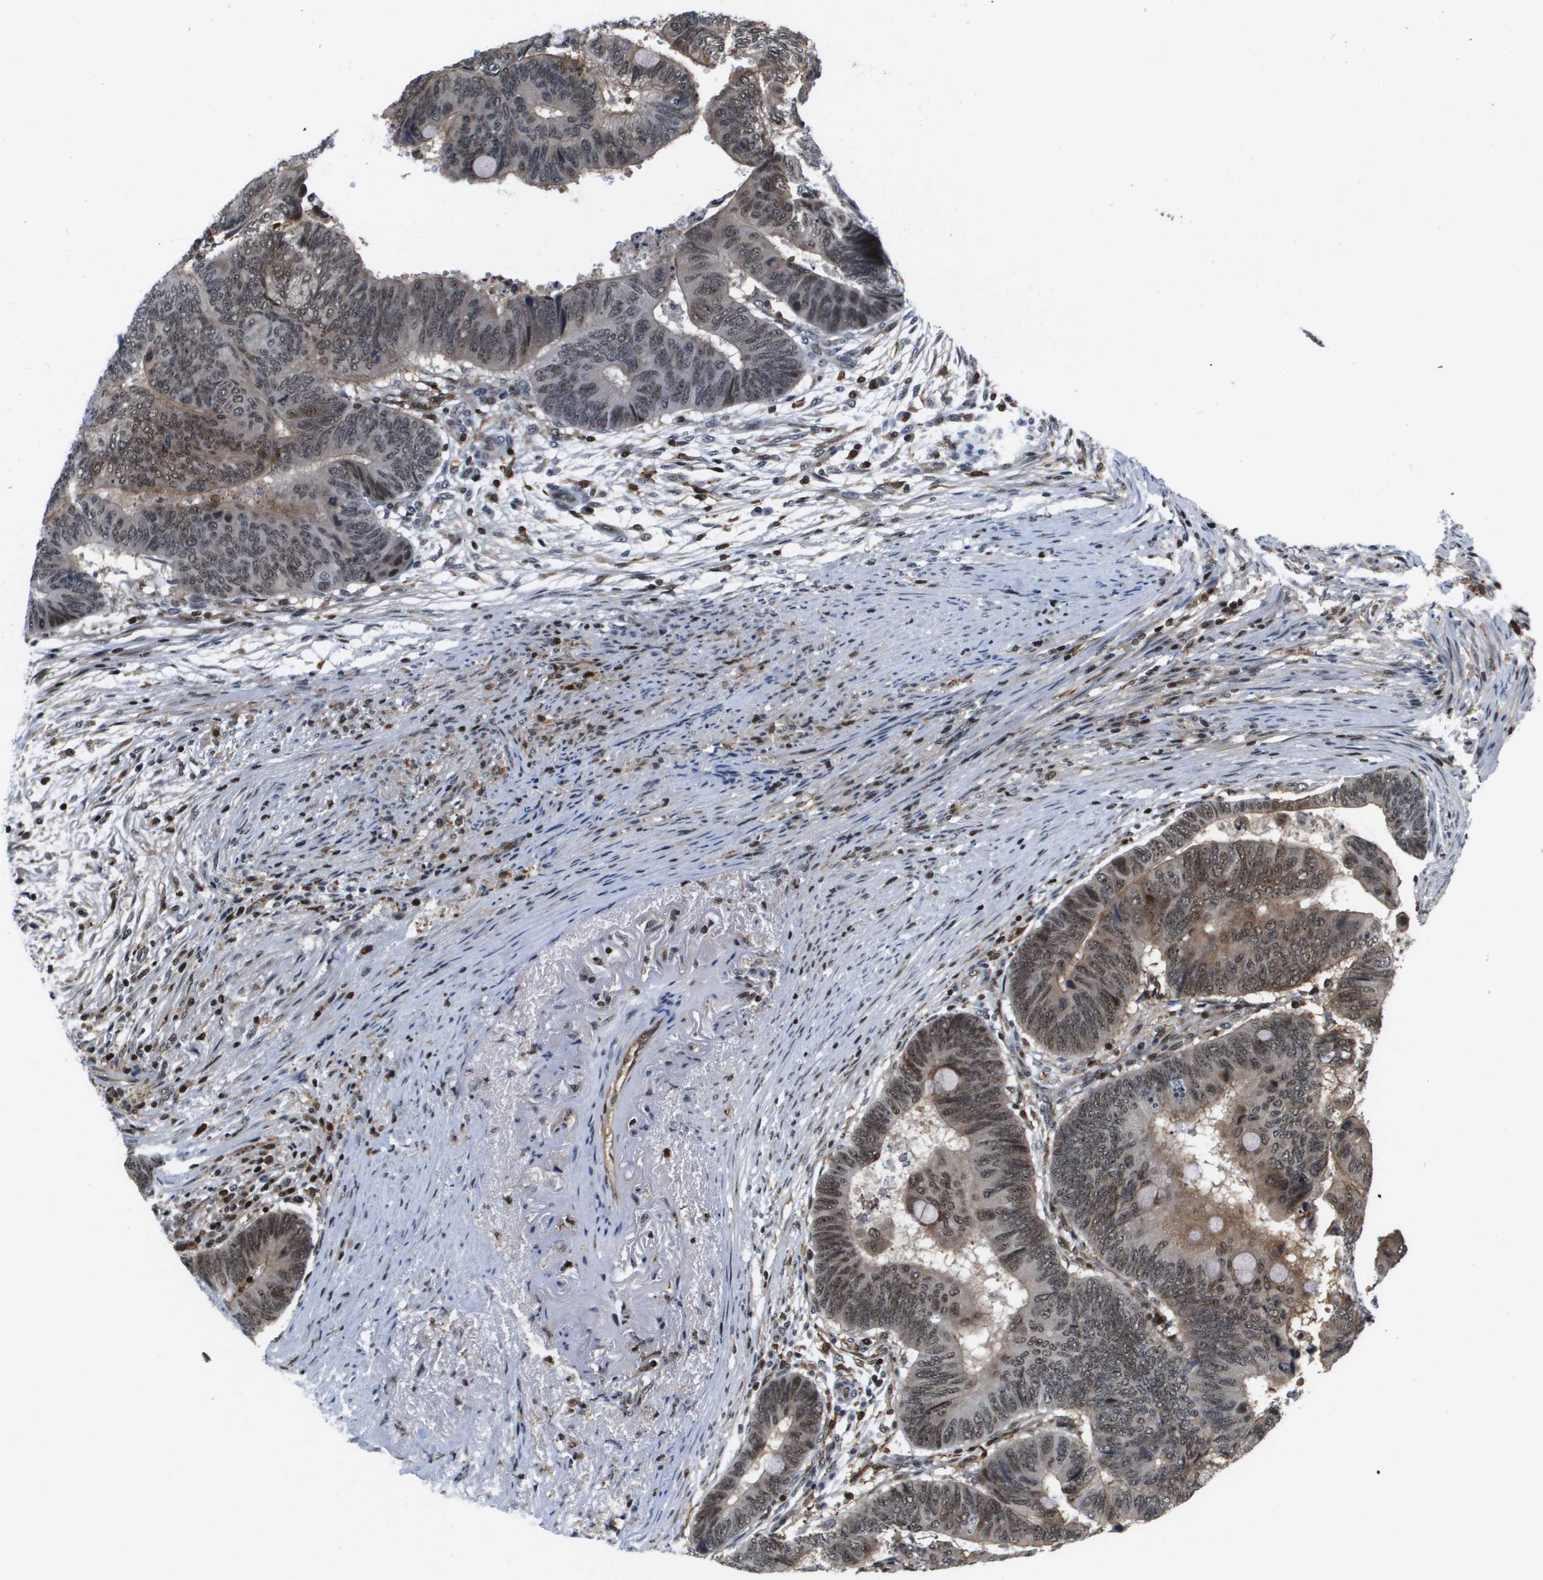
{"staining": {"intensity": "moderate", "quantity": "25%-75%", "location": "nuclear"}, "tissue": "colorectal cancer", "cell_type": "Tumor cells", "image_type": "cancer", "snomed": [{"axis": "morphology", "description": "Normal tissue, NOS"}, {"axis": "morphology", "description": "Adenocarcinoma, NOS"}, {"axis": "topography", "description": "Rectum"}, {"axis": "topography", "description": "Peripheral nerve tissue"}], "caption": "Brown immunohistochemical staining in human colorectal cancer displays moderate nuclear positivity in approximately 25%-75% of tumor cells. (Brightfield microscopy of DAB IHC at high magnification).", "gene": "EP400", "patient": {"sex": "male", "age": 92}}